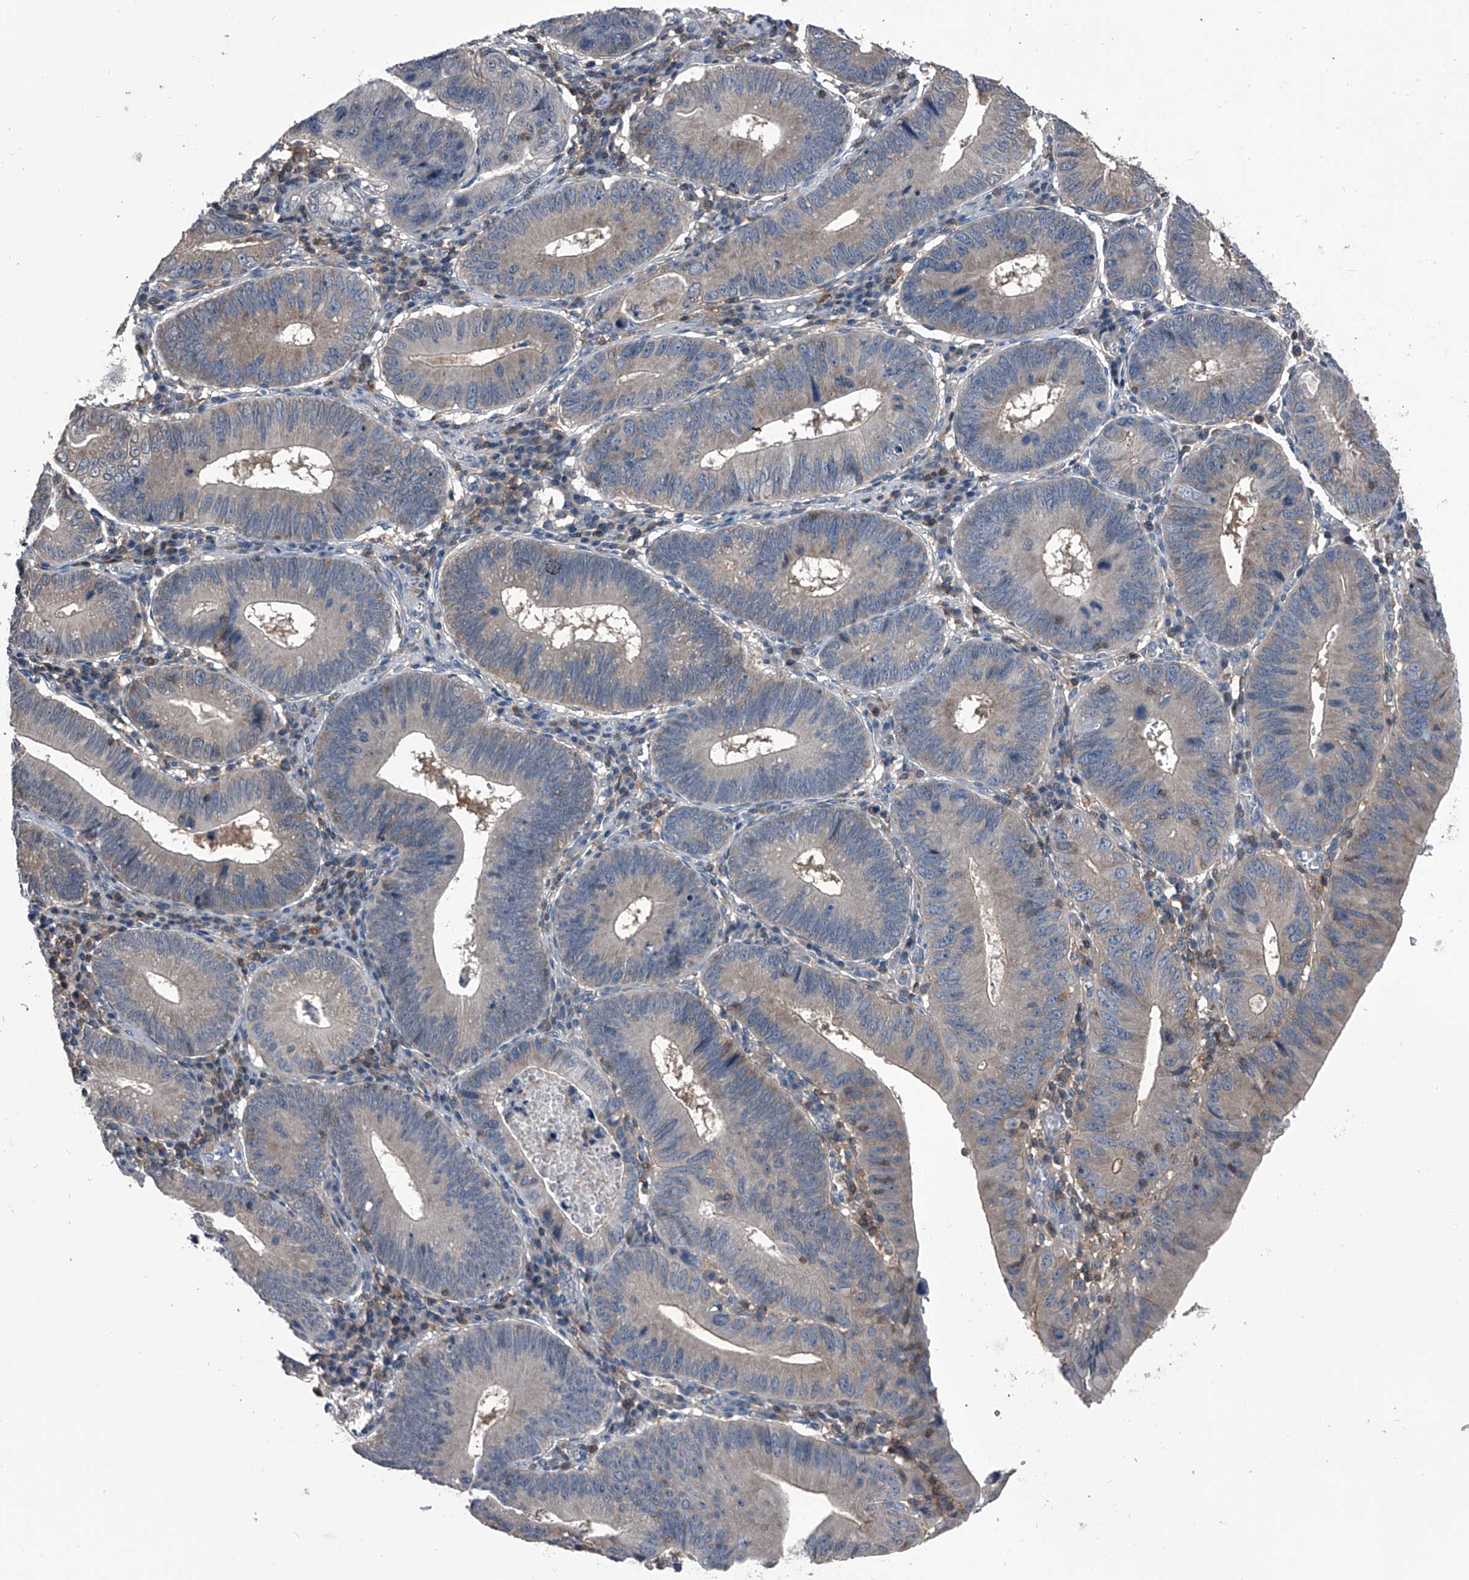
{"staining": {"intensity": "negative", "quantity": "none", "location": "none"}, "tissue": "stomach cancer", "cell_type": "Tumor cells", "image_type": "cancer", "snomed": [{"axis": "morphology", "description": "Adenocarcinoma, NOS"}, {"axis": "topography", "description": "Stomach"}], "caption": "An immunohistochemistry image of stomach cancer (adenocarcinoma) is shown. There is no staining in tumor cells of stomach cancer (adenocarcinoma). (Stains: DAB (3,3'-diaminobenzidine) immunohistochemistry (IHC) with hematoxylin counter stain, Microscopy: brightfield microscopy at high magnification).", "gene": "PIP5K1A", "patient": {"sex": "male", "age": 59}}